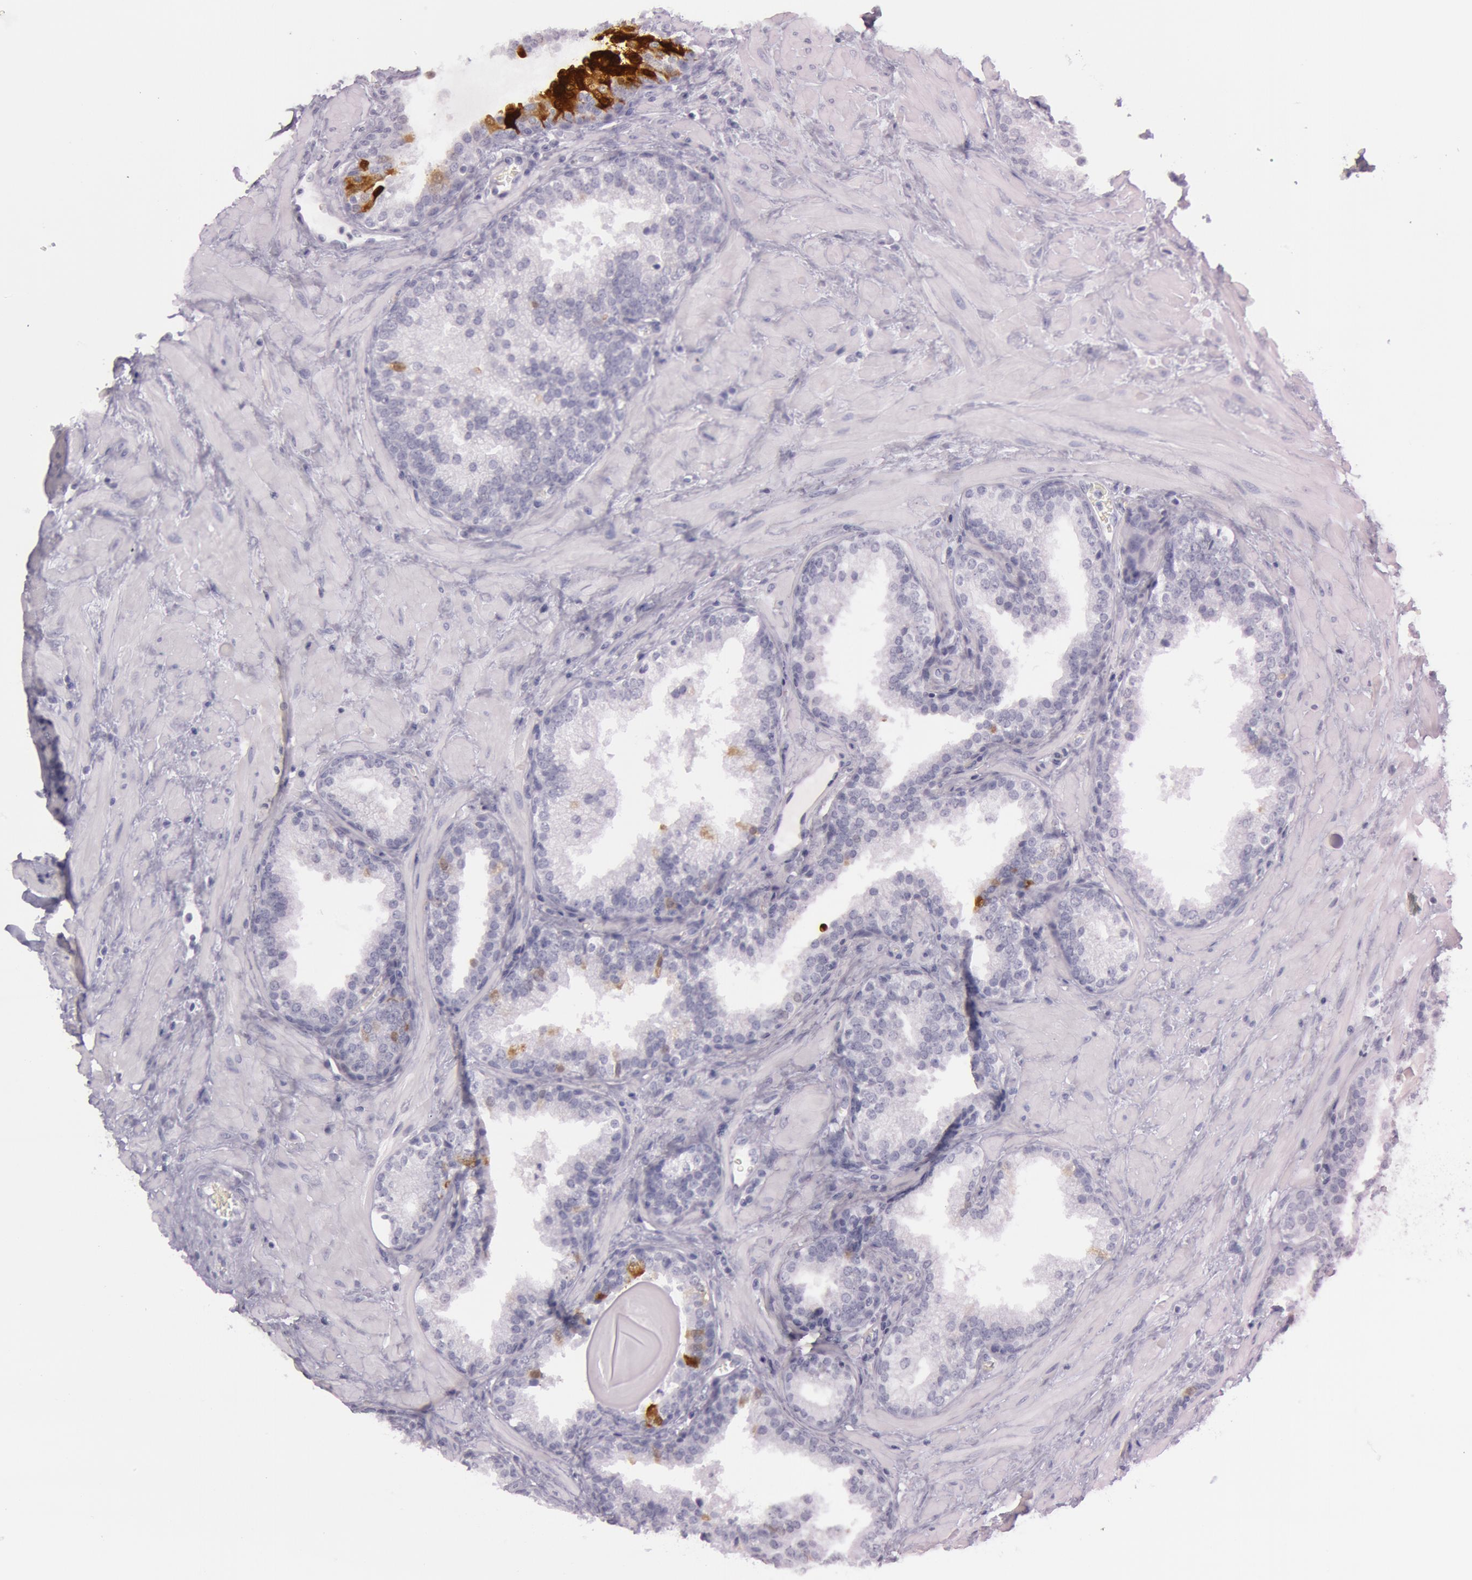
{"staining": {"intensity": "negative", "quantity": "none", "location": "none"}, "tissue": "prostate", "cell_type": "Glandular cells", "image_type": "normal", "snomed": [{"axis": "morphology", "description": "Normal tissue, NOS"}, {"axis": "topography", "description": "Prostate"}], "caption": "Immunohistochemistry (IHC) of unremarkable human prostate demonstrates no positivity in glandular cells. (Stains: DAB IHC with hematoxylin counter stain, Microscopy: brightfield microscopy at high magnification).", "gene": "S100A7", "patient": {"sex": "male", "age": 51}}